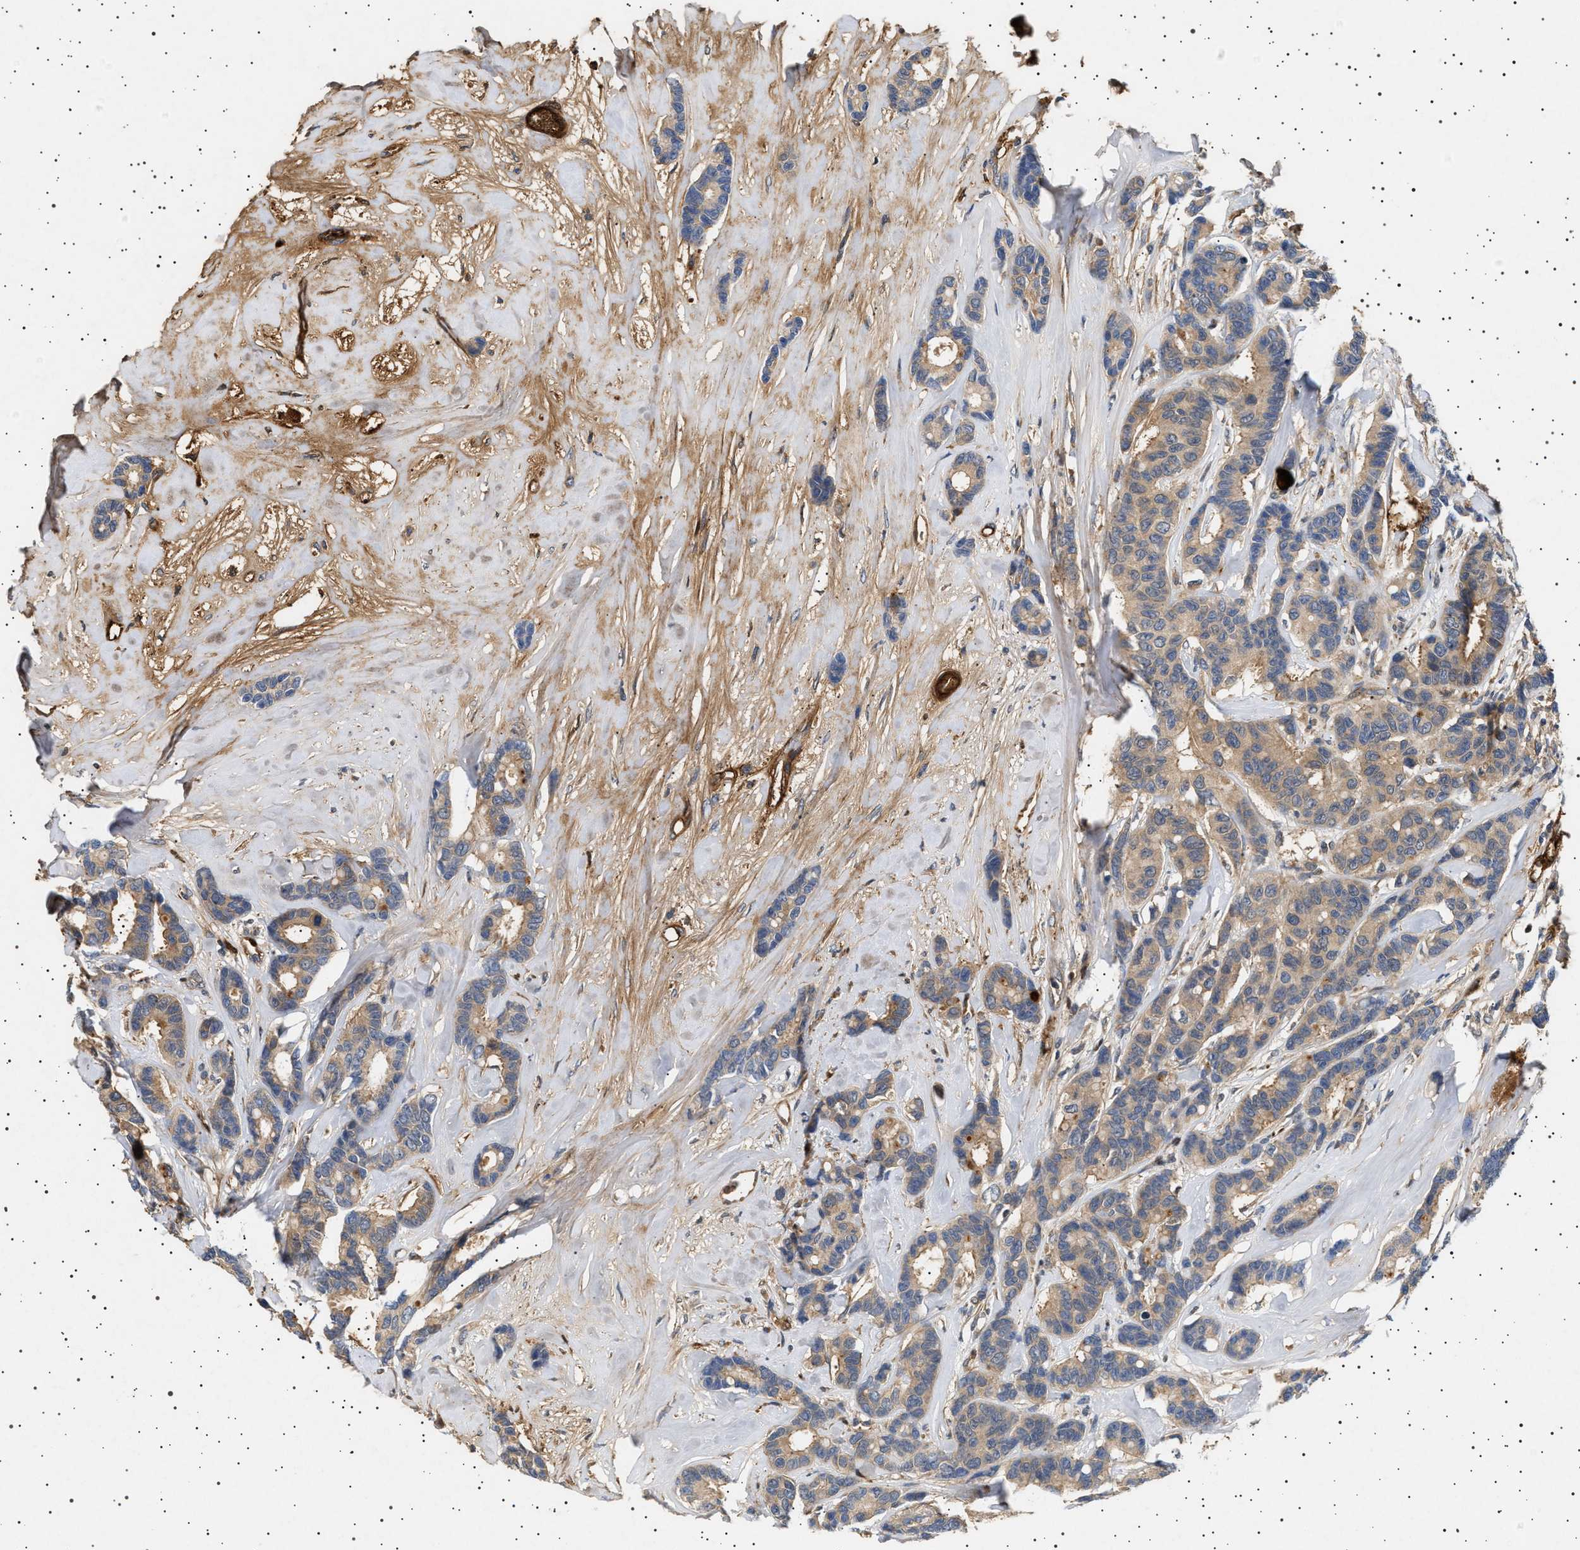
{"staining": {"intensity": "weak", "quantity": ">75%", "location": "cytoplasmic/membranous"}, "tissue": "breast cancer", "cell_type": "Tumor cells", "image_type": "cancer", "snomed": [{"axis": "morphology", "description": "Duct carcinoma"}, {"axis": "topography", "description": "Breast"}], "caption": "This is an image of immunohistochemistry staining of breast cancer, which shows weak staining in the cytoplasmic/membranous of tumor cells.", "gene": "FICD", "patient": {"sex": "female", "age": 87}}